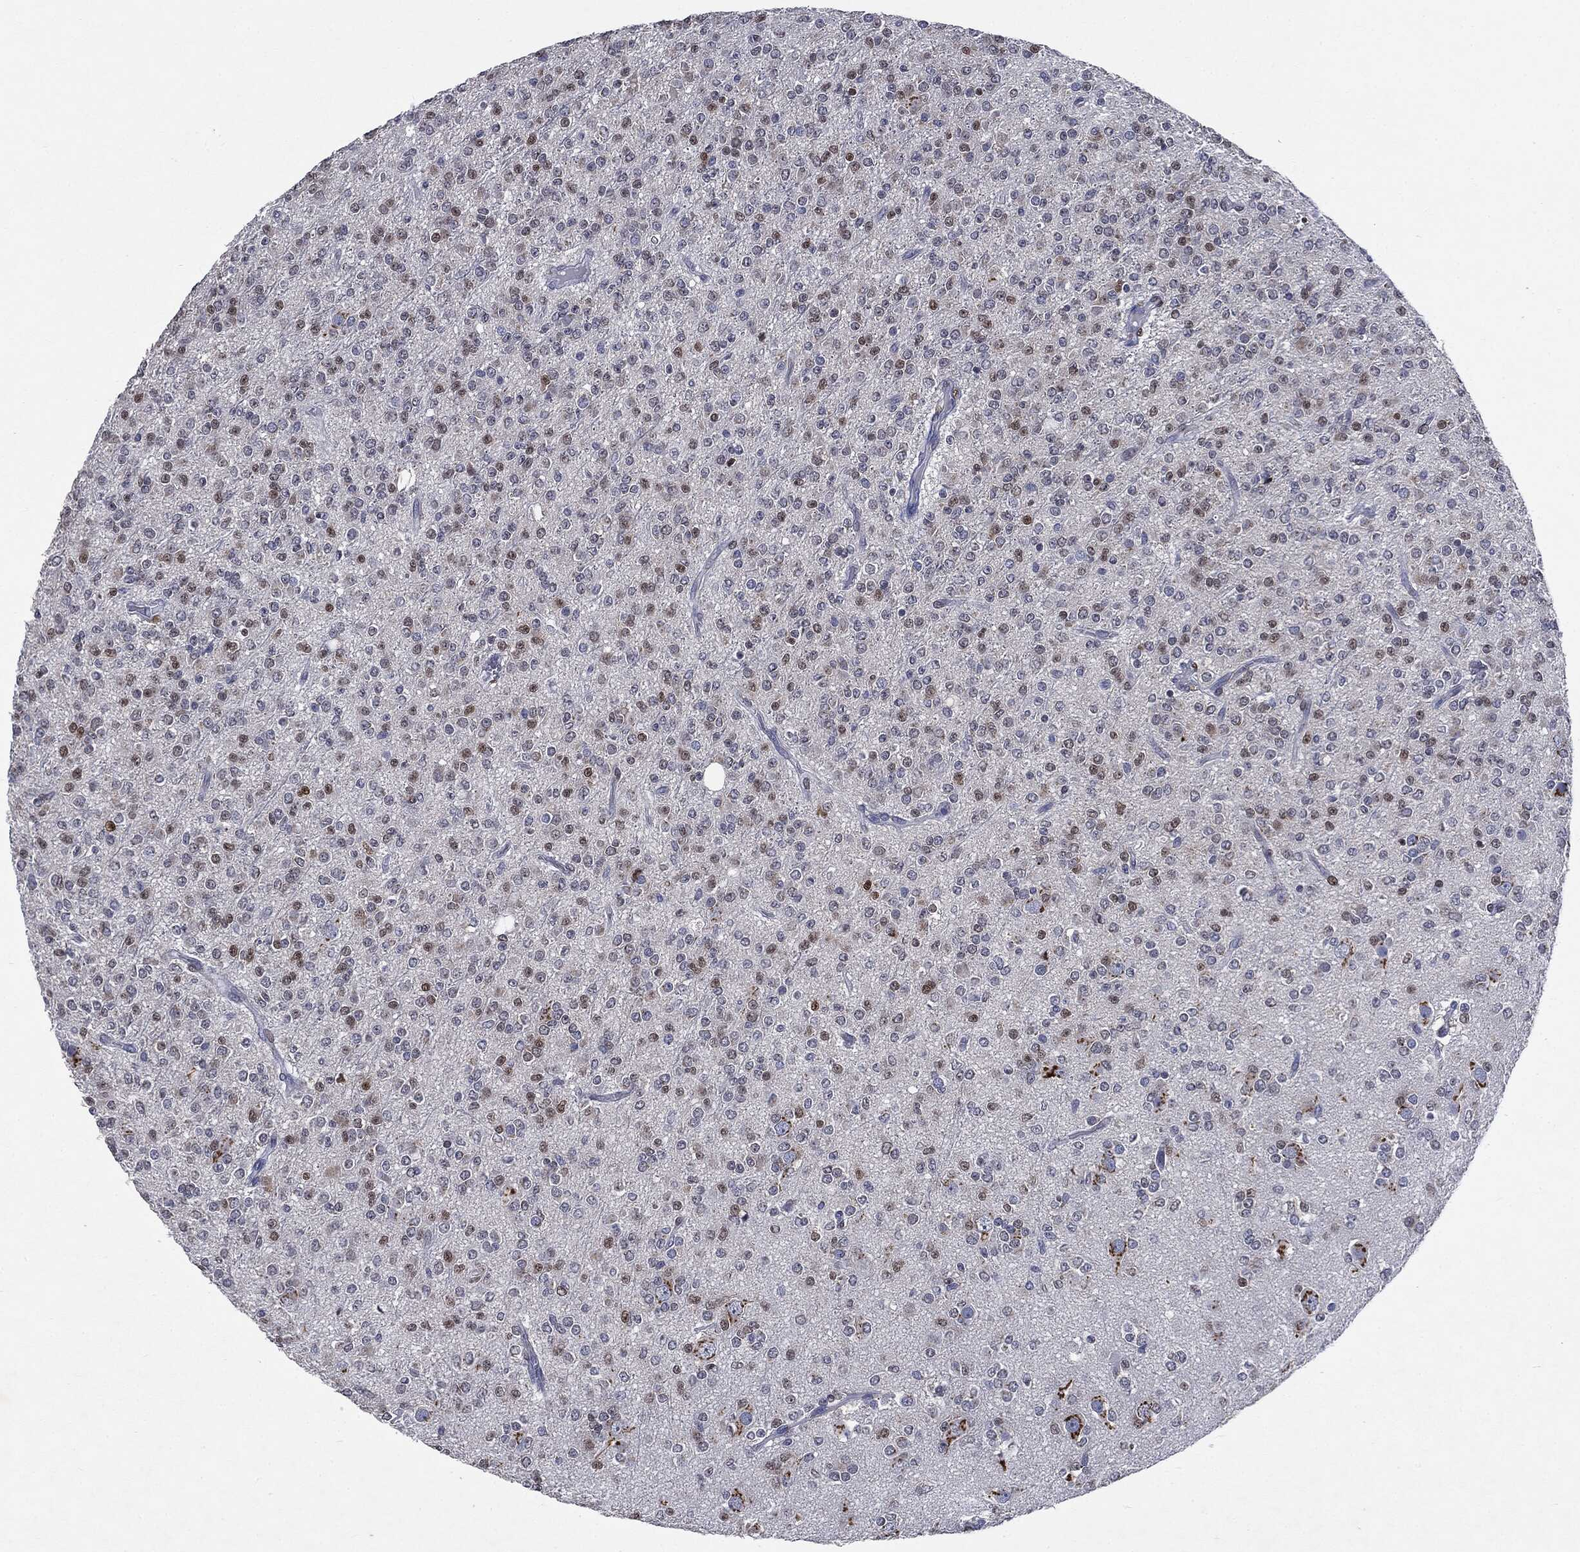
{"staining": {"intensity": "moderate", "quantity": "<25%", "location": "cytoplasmic/membranous,nuclear"}, "tissue": "glioma", "cell_type": "Tumor cells", "image_type": "cancer", "snomed": [{"axis": "morphology", "description": "Glioma, malignant, Low grade"}, {"axis": "topography", "description": "Brain"}], "caption": "Brown immunohistochemical staining in glioma exhibits moderate cytoplasmic/membranous and nuclear expression in approximately <25% of tumor cells.", "gene": "CASD1", "patient": {"sex": "male", "age": 27}}